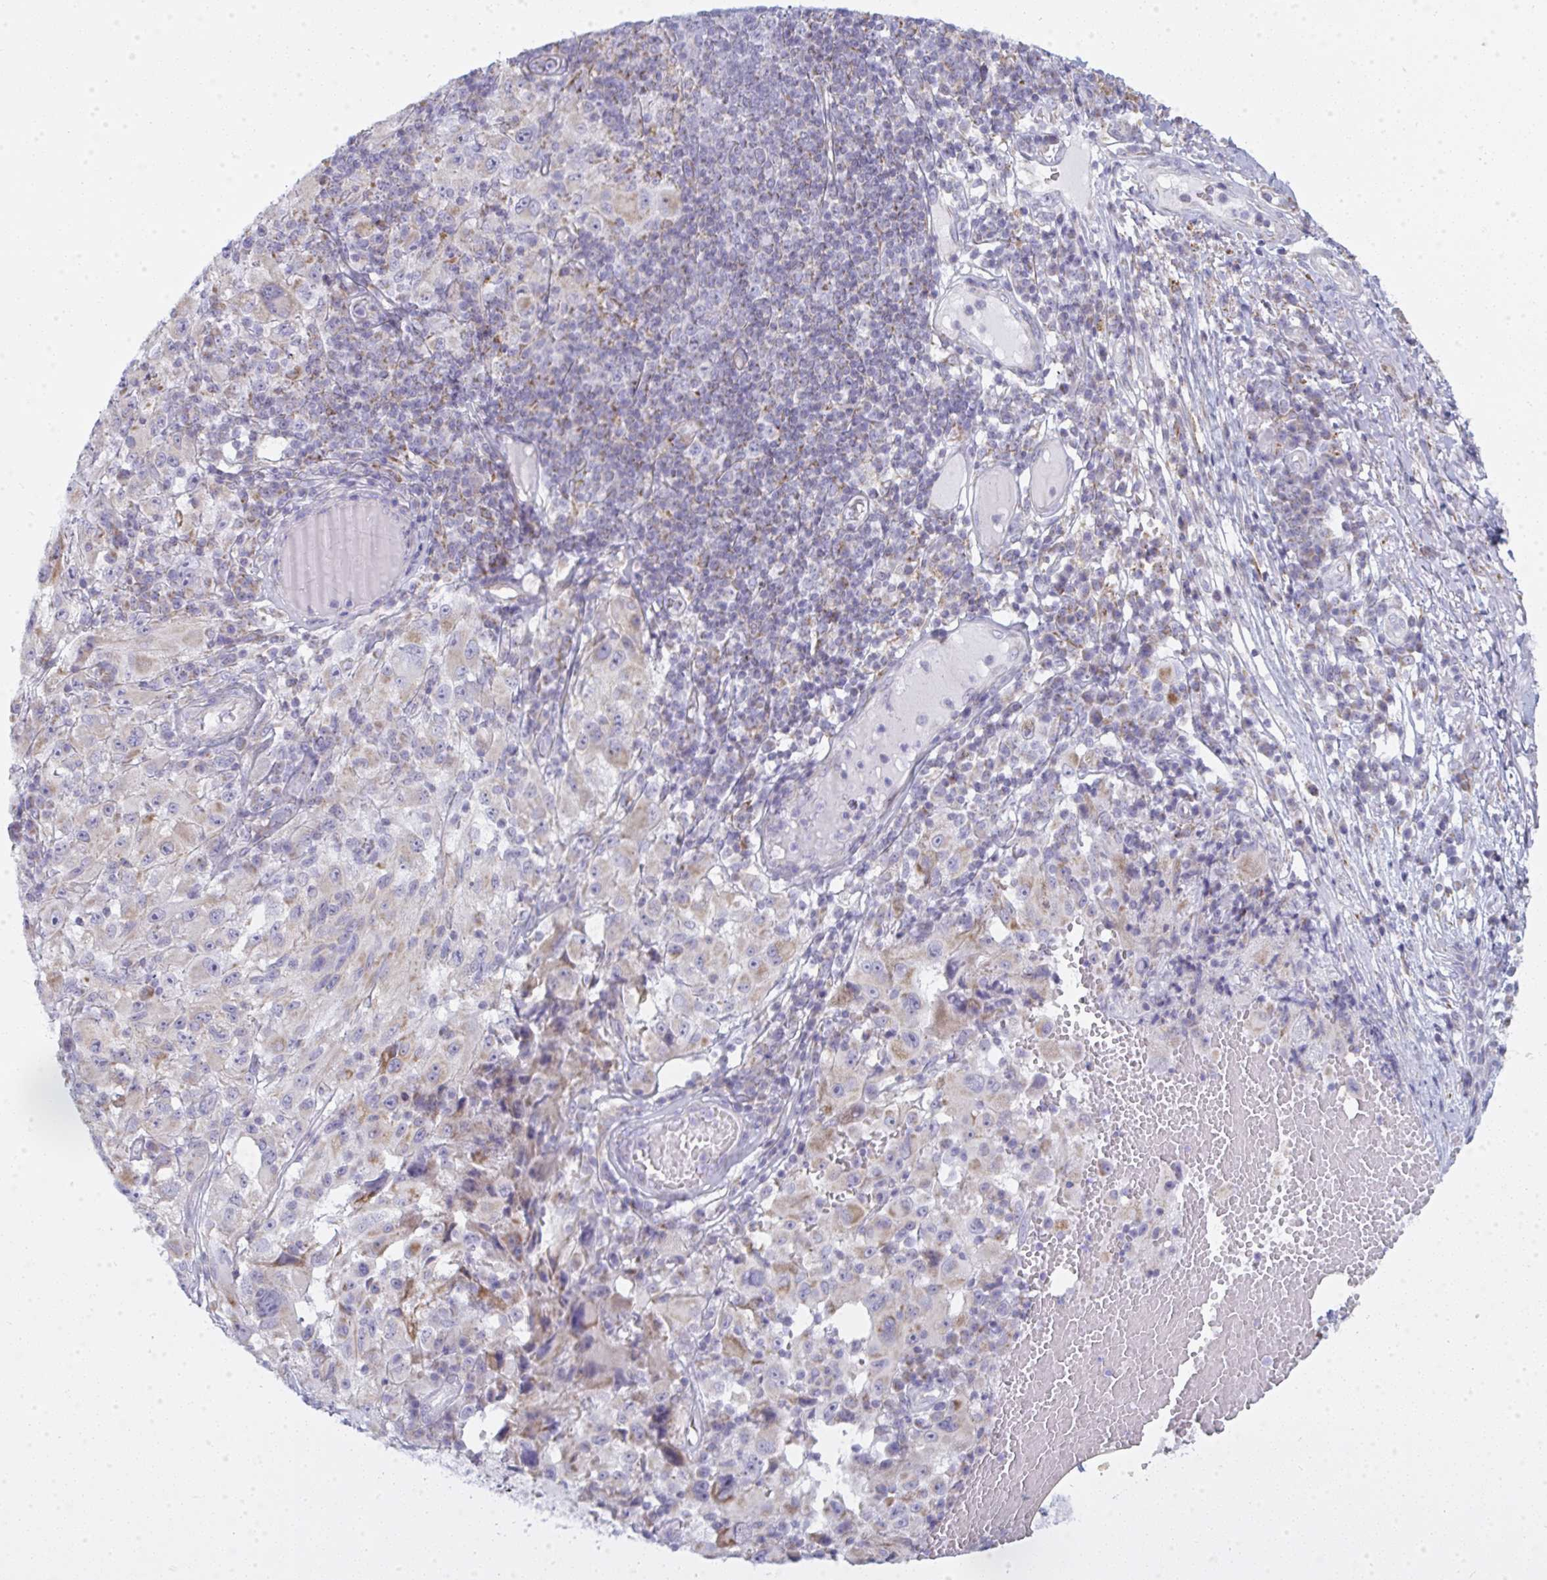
{"staining": {"intensity": "weak", "quantity": "<25%", "location": "cytoplasmic/membranous"}, "tissue": "melanoma", "cell_type": "Tumor cells", "image_type": "cancer", "snomed": [{"axis": "morphology", "description": "Malignant melanoma, NOS"}, {"axis": "topography", "description": "Skin"}], "caption": "Melanoma stained for a protein using immunohistochemistry (IHC) displays no staining tumor cells.", "gene": "ATG9A", "patient": {"sex": "female", "age": 71}}